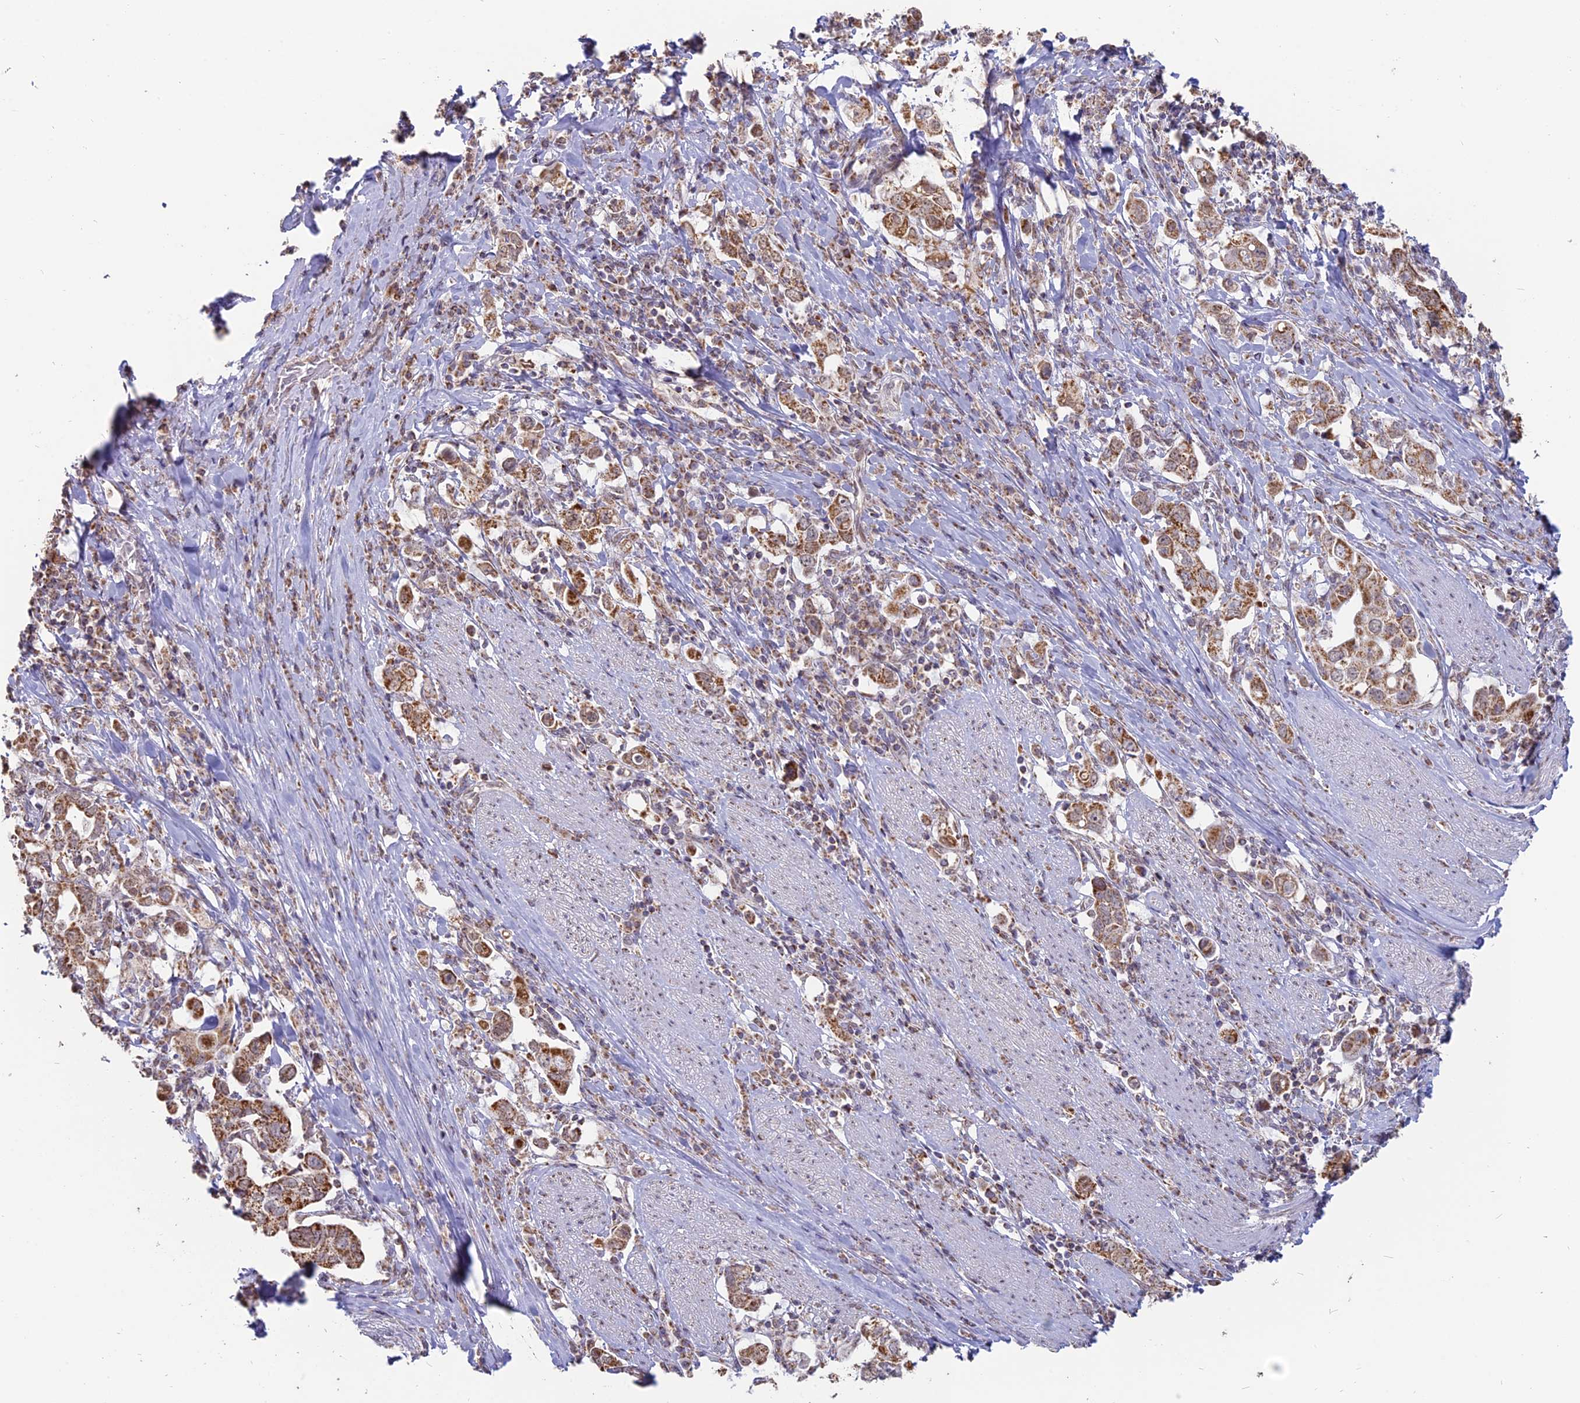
{"staining": {"intensity": "moderate", "quantity": ">75%", "location": "cytoplasmic/membranous"}, "tissue": "stomach cancer", "cell_type": "Tumor cells", "image_type": "cancer", "snomed": [{"axis": "morphology", "description": "Adenocarcinoma, NOS"}, {"axis": "topography", "description": "Stomach, upper"}, {"axis": "topography", "description": "Stomach"}], "caption": "An immunohistochemistry histopathology image of tumor tissue is shown. Protein staining in brown labels moderate cytoplasmic/membranous positivity in stomach cancer within tumor cells.", "gene": "ARHGAP40", "patient": {"sex": "male", "age": 62}}